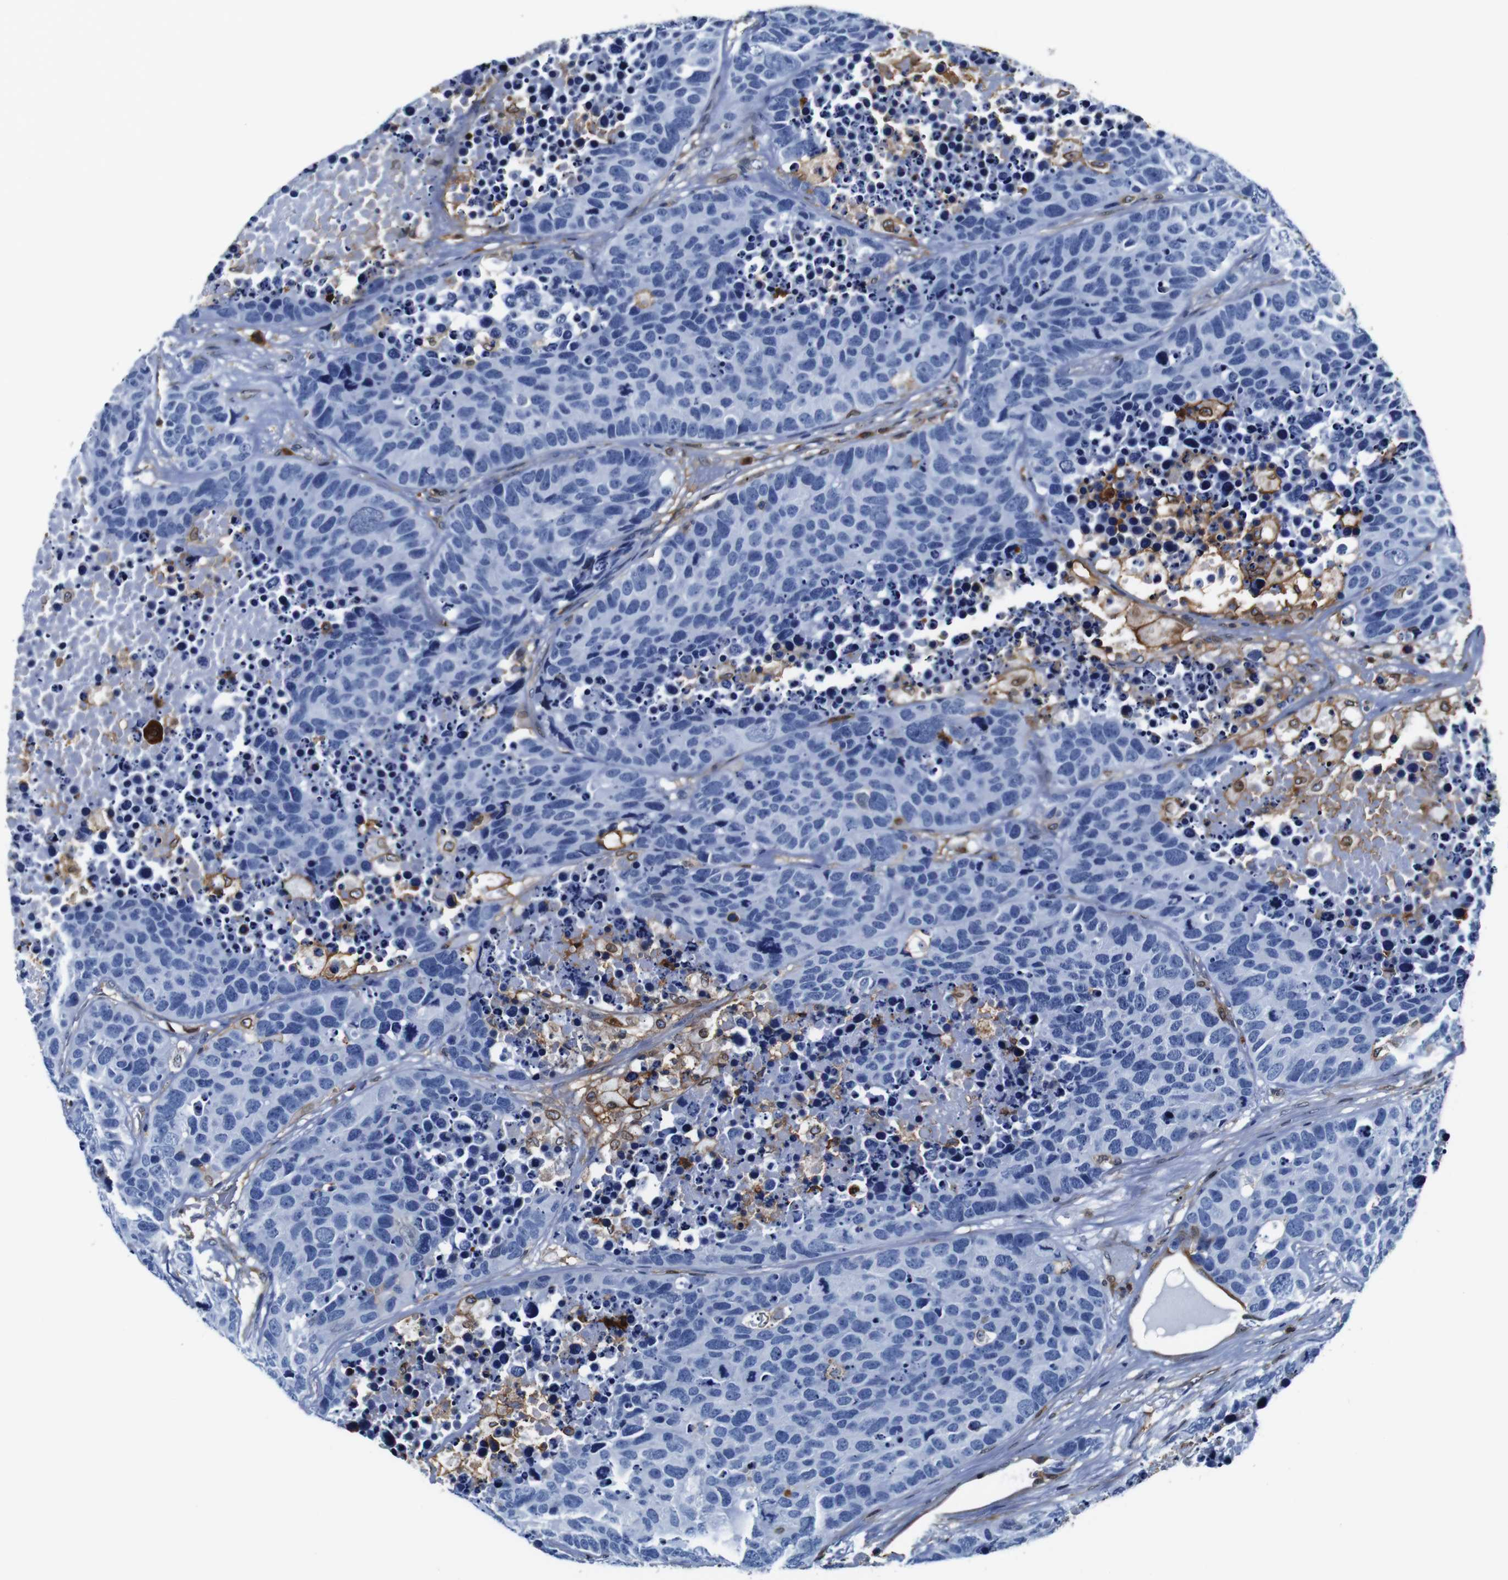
{"staining": {"intensity": "negative", "quantity": "none", "location": "none"}, "tissue": "carcinoid", "cell_type": "Tumor cells", "image_type": "cancer", "snomed": [{"axis": "morphology", "description": "Carcinoid, malignant, NOS"}, {"axis": "topography", "description": "Lung"}], "caption": "Tumor cells show no significant positivity in malignant carcinoid. Nuclei are stained in blue.", "gene": "ANXA1", "patient": {"sex": "male", "age": 60}}